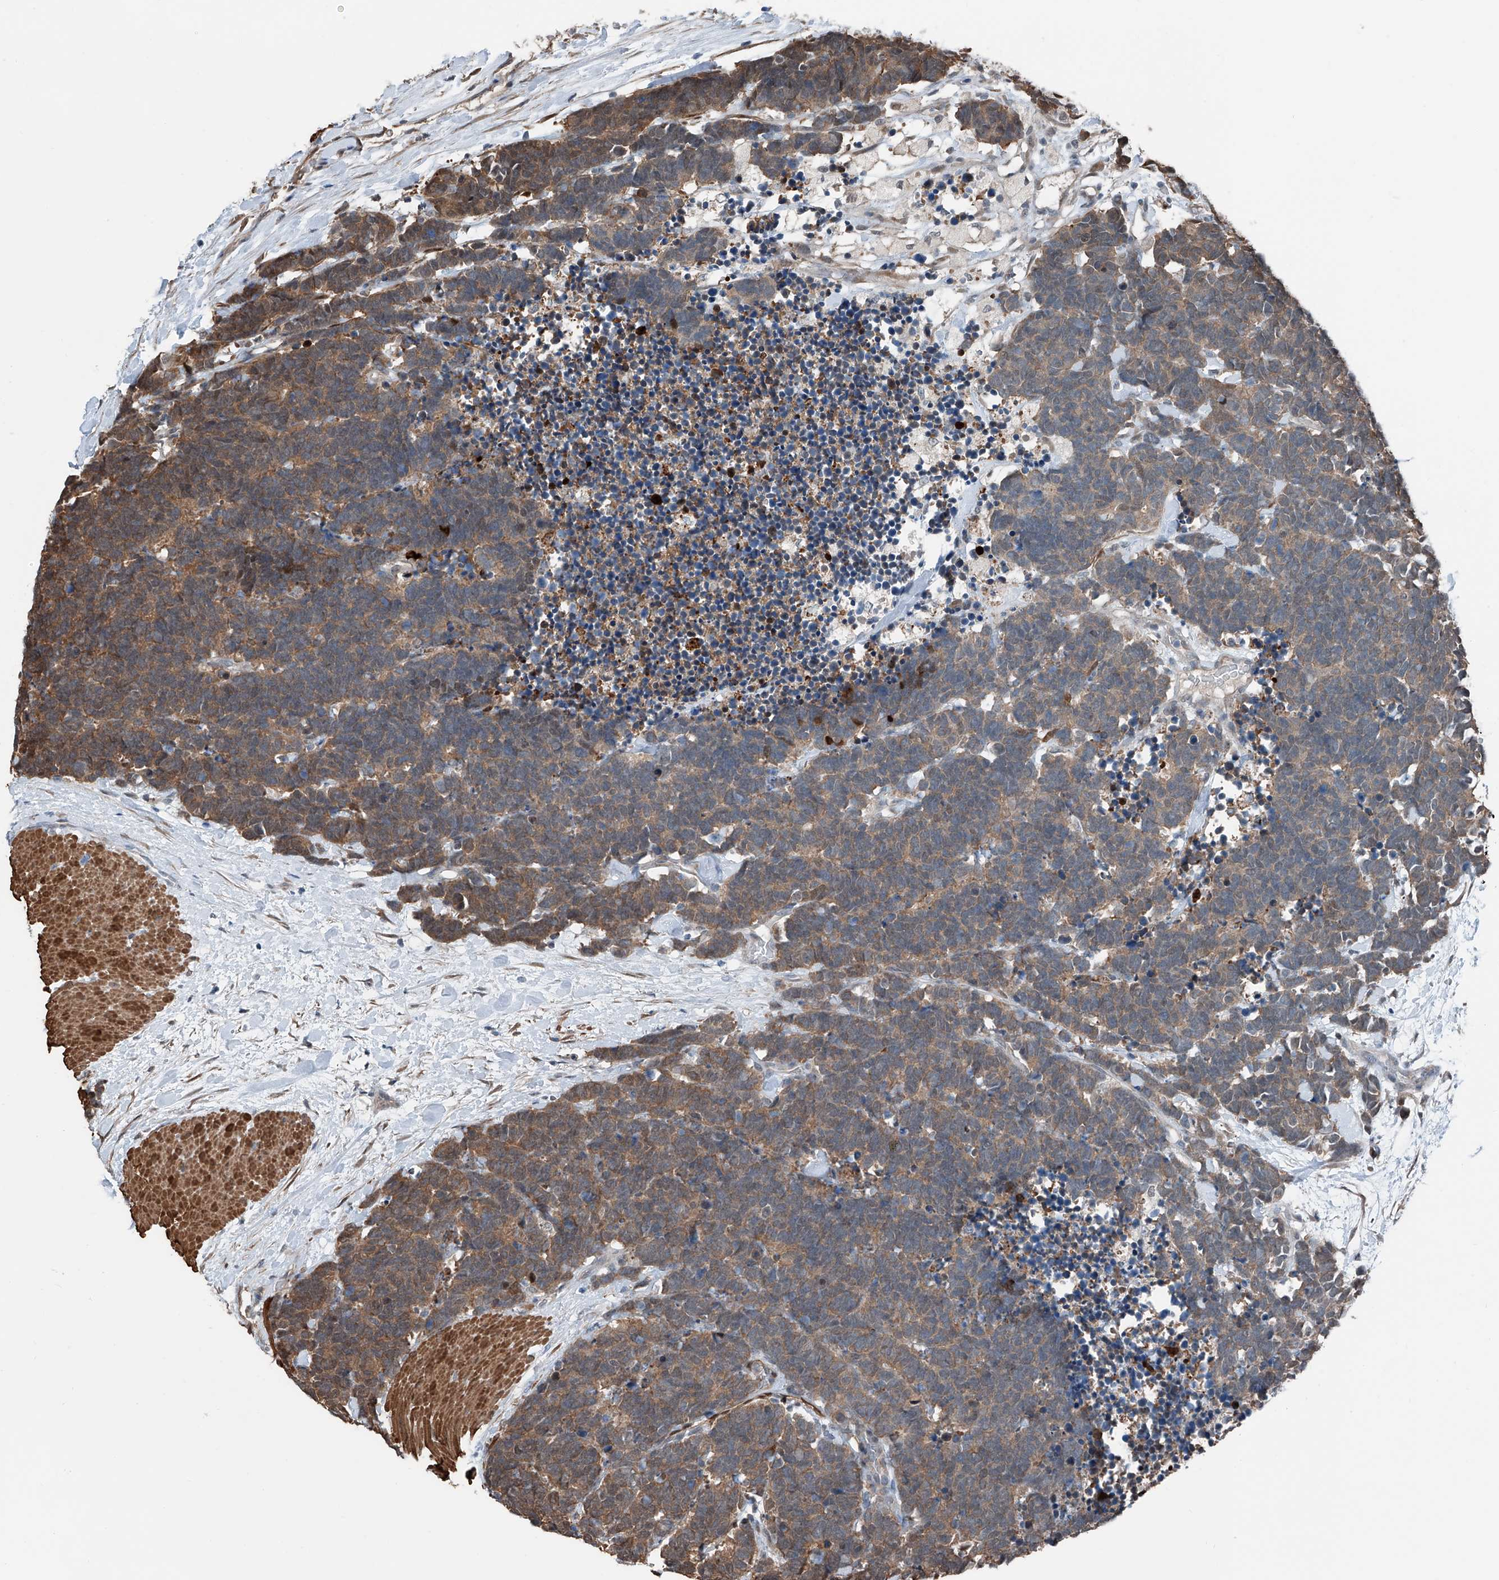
{"staining": {"intensity": "moderate", "quantity": ">75%", "location": "cytoplasmic/membranous"}, "tissue": "carcinoid", "cell_type": "Tumor cells", "image_type": "cancer", "snomed": [{"axis": "morphology", "description": "Carcinoma, NOS"}, {"axis": "morphology", "description": "Carcinoid, malignant, NOS"}, {"axis": "topography", "description": "Urinary bladder"}], "caption": "This photomicrograph reveals immunohistochemistry (IHC) staining of human malignant carcinoid, with medium moderate cytoplasmic/membranous positivity in about >75% of tumor cells.", "gene": "HSPA6", "patient": {"sex": "male", "age": 57}}